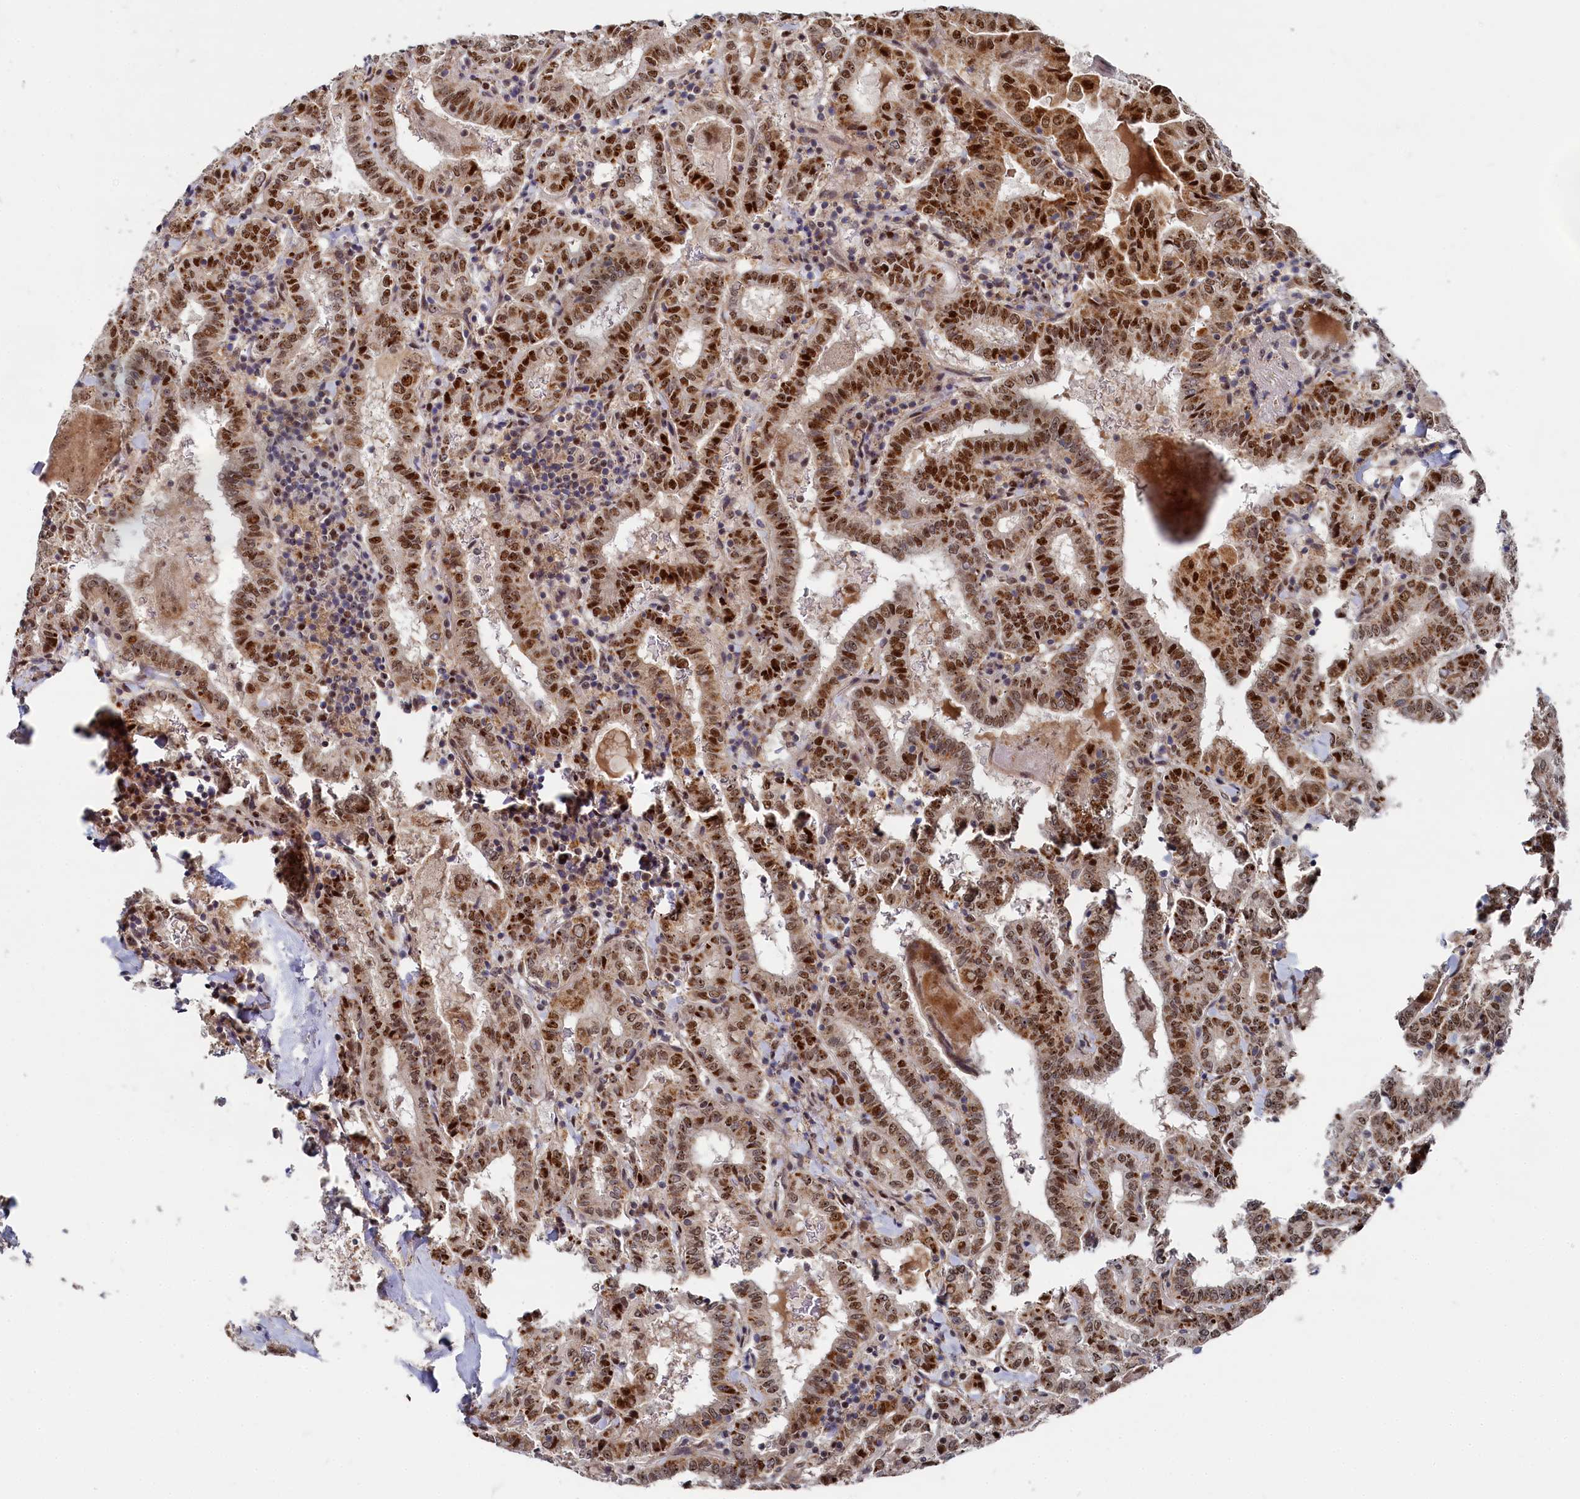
{"staining": {"intensity": "strong", "quantity": ">75%", "location": "cytoplasmic/membranous,nuclear"}, "tissue": "thyroid cancer", "cell_type": "Tumor cells", "image_type": "cancer", "snomed": [{"axis": "morphology", "description": "Papillary adenocarcinoma, NOS"}, {"axis": "topography", "description": "Thyroid gland"}], "caption": "Immunohistochemical staining of human thyroid cancer displays strong cytoplasmic/membranous and nuclear protein staining in approximately >75% of tumor cells.", "gene": "BUB3", "patient": {"sex": "female", "age": 72}}